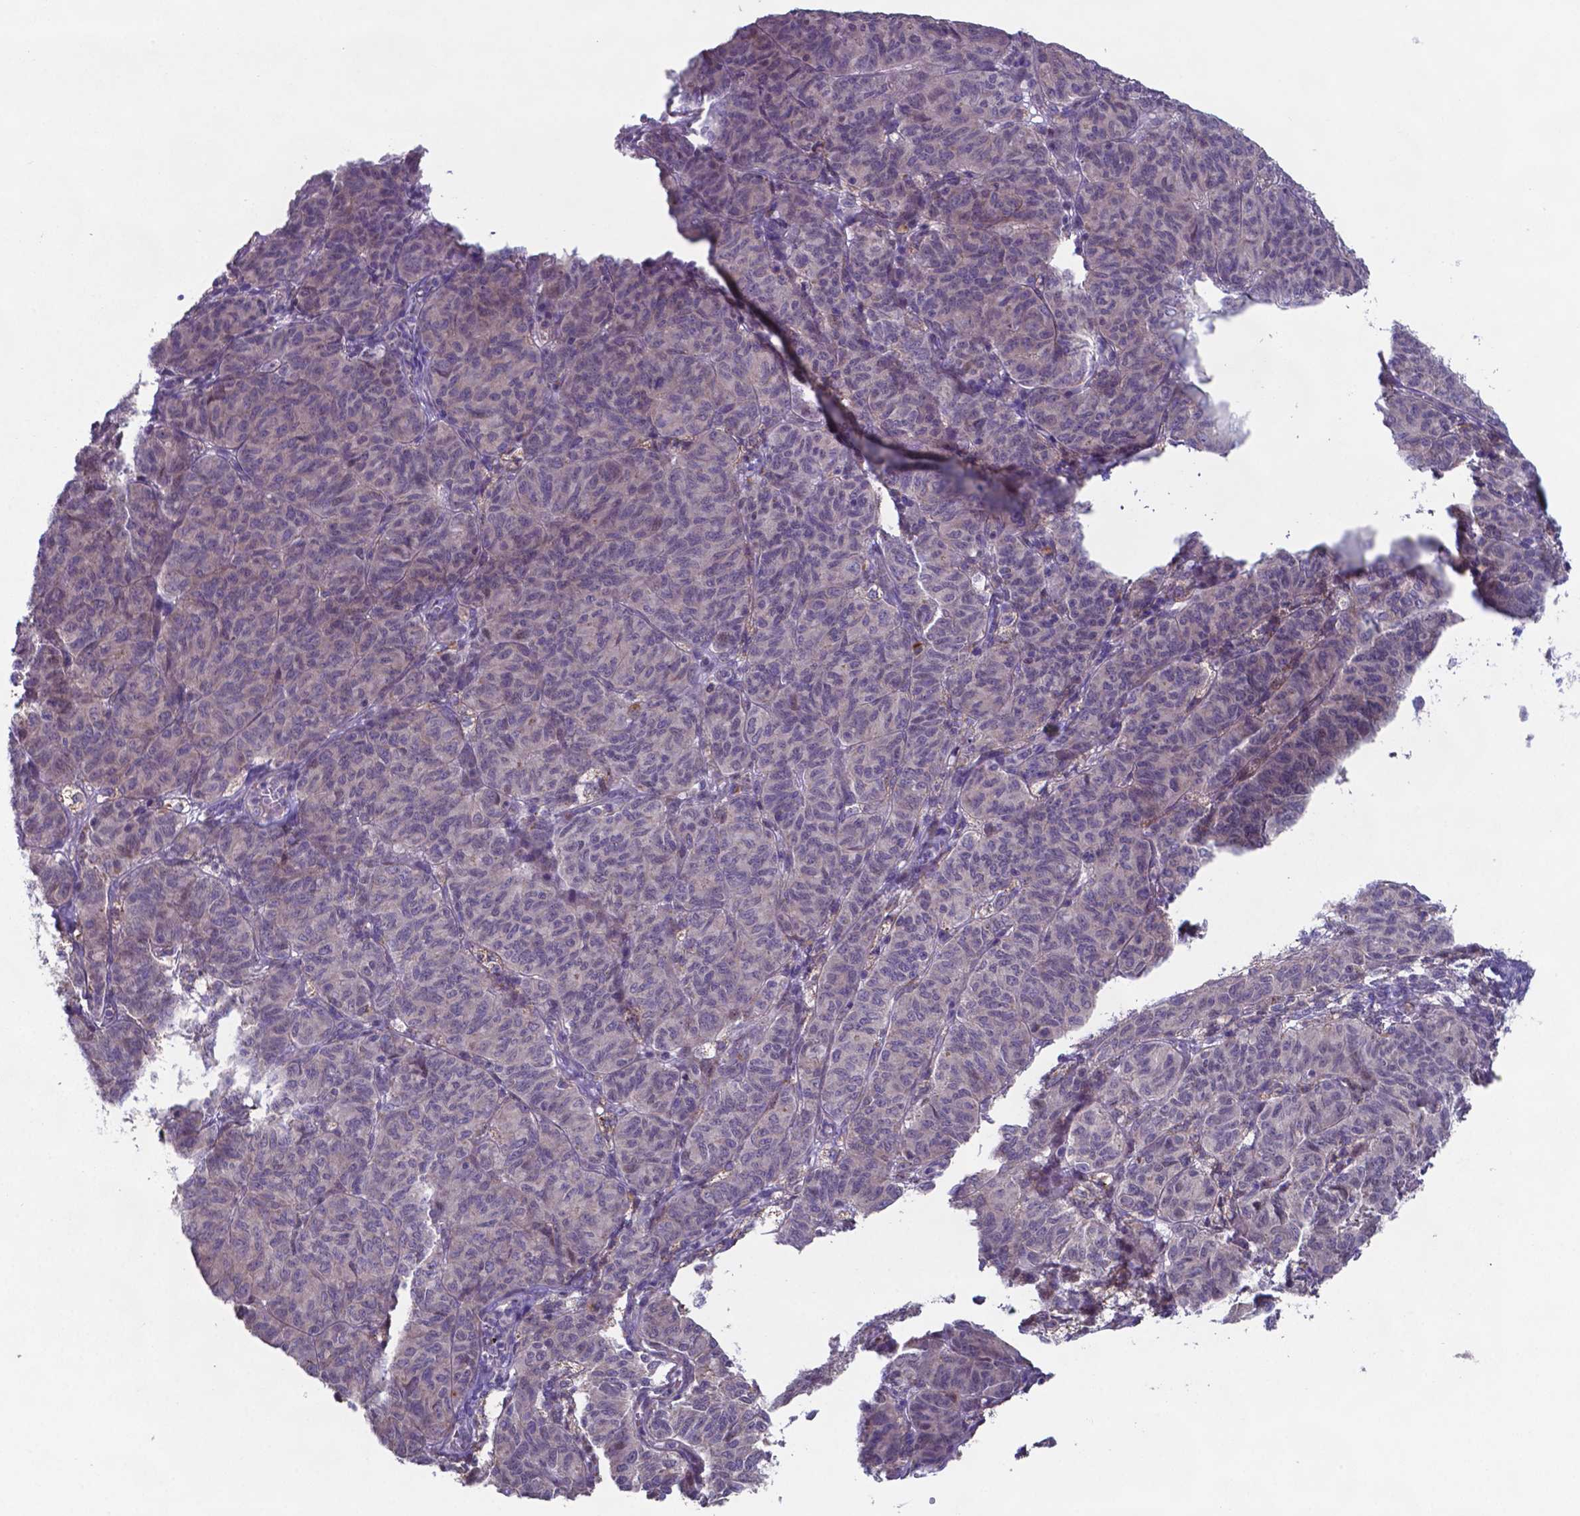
{"staining": {"intensity": "negative", "quantity": "none", "location": "none"}, "tissue": "ovarian cancer", "cell_type": "Tumor cells", "image_type": "cancer", "snomed": [{"axis": "morphology", "description": "Carcinoma, endometroid"}, {"axis": "topography", "description": "Ovary"}], "caption": "An image of ovarian cancer (endometroid carcinoma) stained for a protein demonstrates no brown staining in tumor cells. (Immunohistochemistry (ihc), brightfield microscopy, high magnification).", "gene": "TYRO3", "patient": {"sex": "female", "age": 80}}